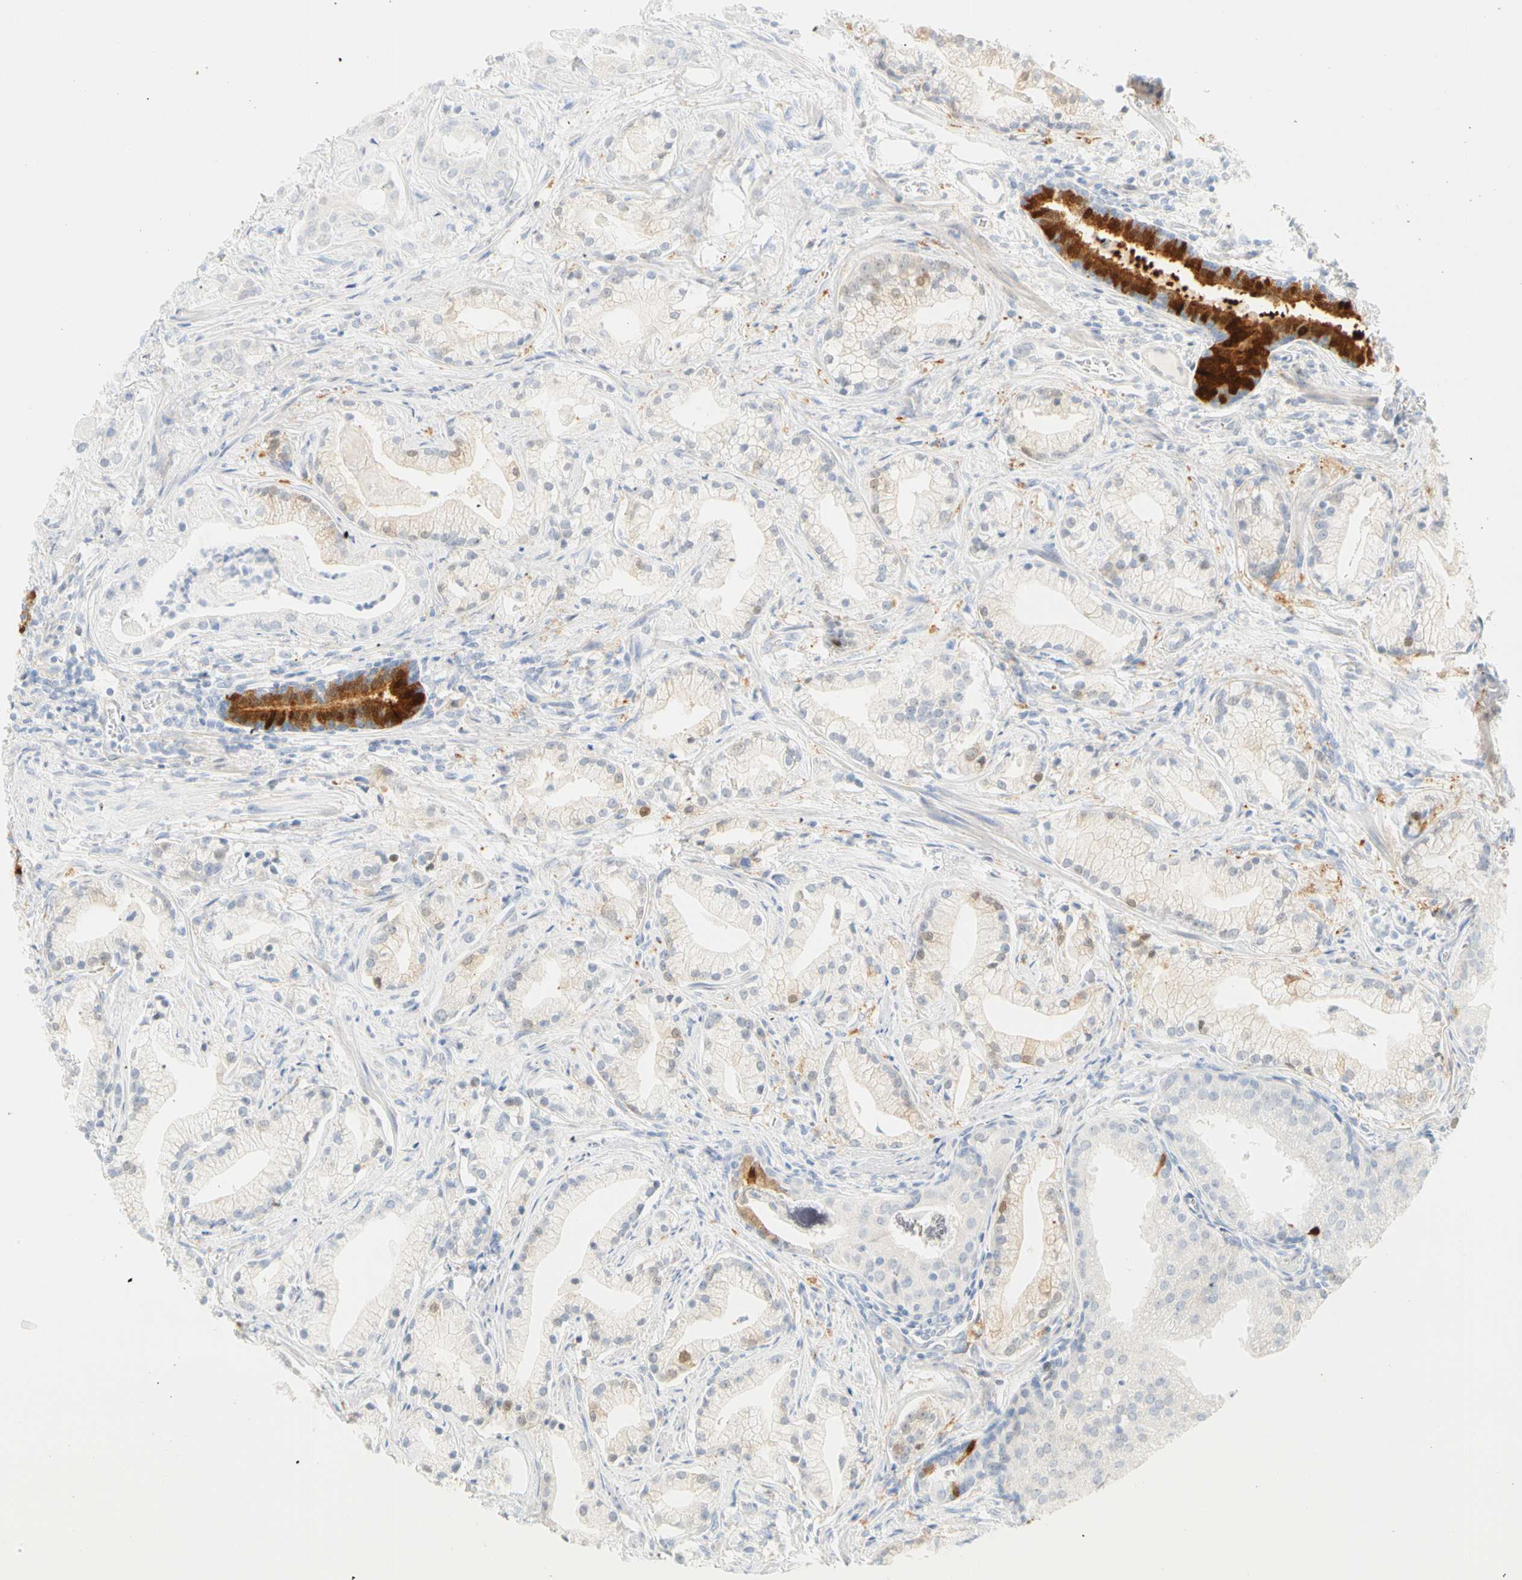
{"staining": {"intensity": "moderate", "quantity": "<25%", "location": "cytoplasmic/membranous"}, "tissue": "prostate cancer", "cell_type": "Tumor cells", "image_type": "cancer", "snomed": [{"axis": "morphology", "description": "Adenocarcinoma, Low grade"}, {"axis": "topography", "description": "Prostate"}], "caption": "This is an image of immunohistochemistry (IHC) staining of prostate cancer (low-grade adenocarcinoma), which shows moderate positivity in the cytoplasmic/membranous of tumor cells.", "gene": "SELENBP1", "patient": {"sex": "male", "age": 59}}